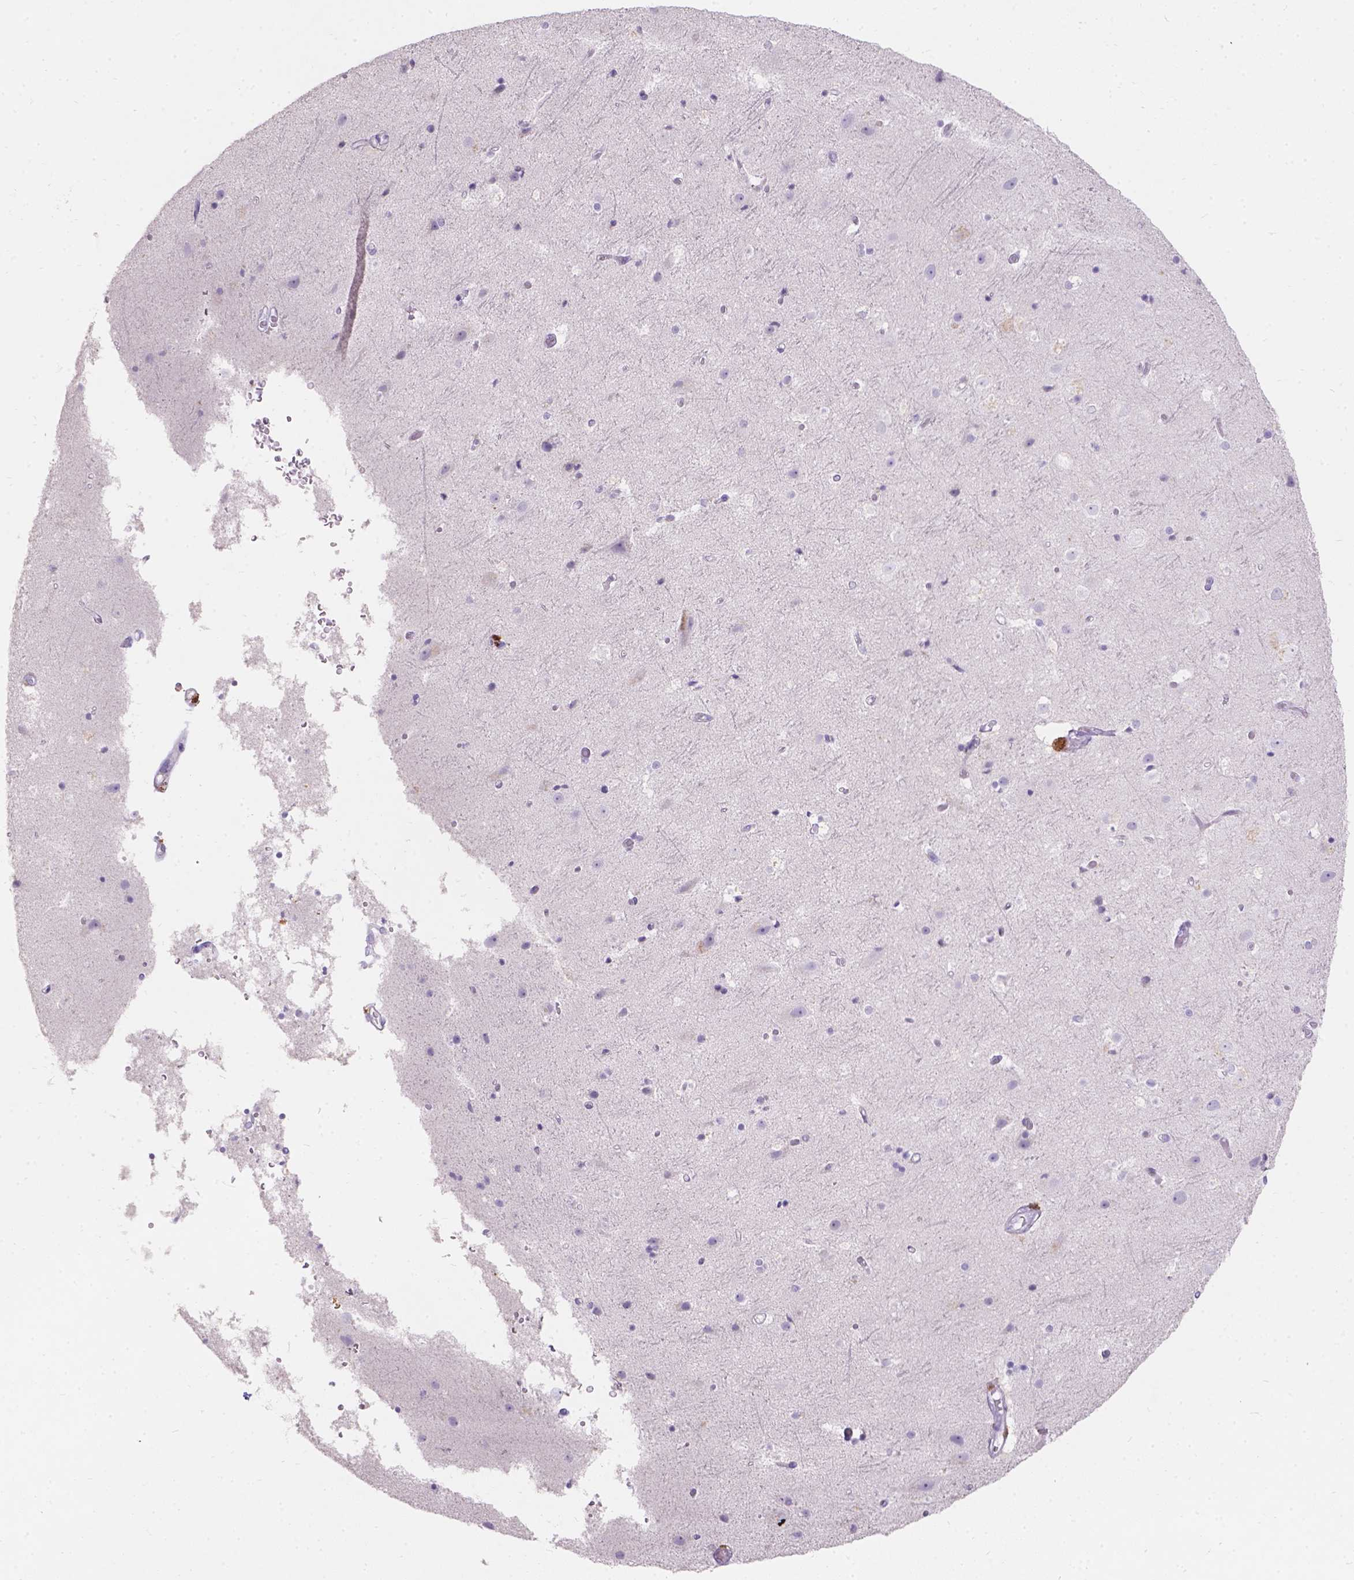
{"staining": {"intensity": "negative", "quantity": "none", "location": "none"}, "tissue": "cerebral cortex", "cell_type": "Endothelial cells", "image_type": "normal", "snomed": [{"axis": "morphology", "description": "Normal tissue, NOS"}, {"axis": "topography", "description": "Cerebral cortex"}], "caption": "The image reveals no staining of endothelial cells in benign cerebral cortex. The staining is performed using DAB brown chromogen with nuclei counter-stained in using hematoxylin.", "gene": "GAL3ST2", "patient": {"sex": "female", "age": 52}}